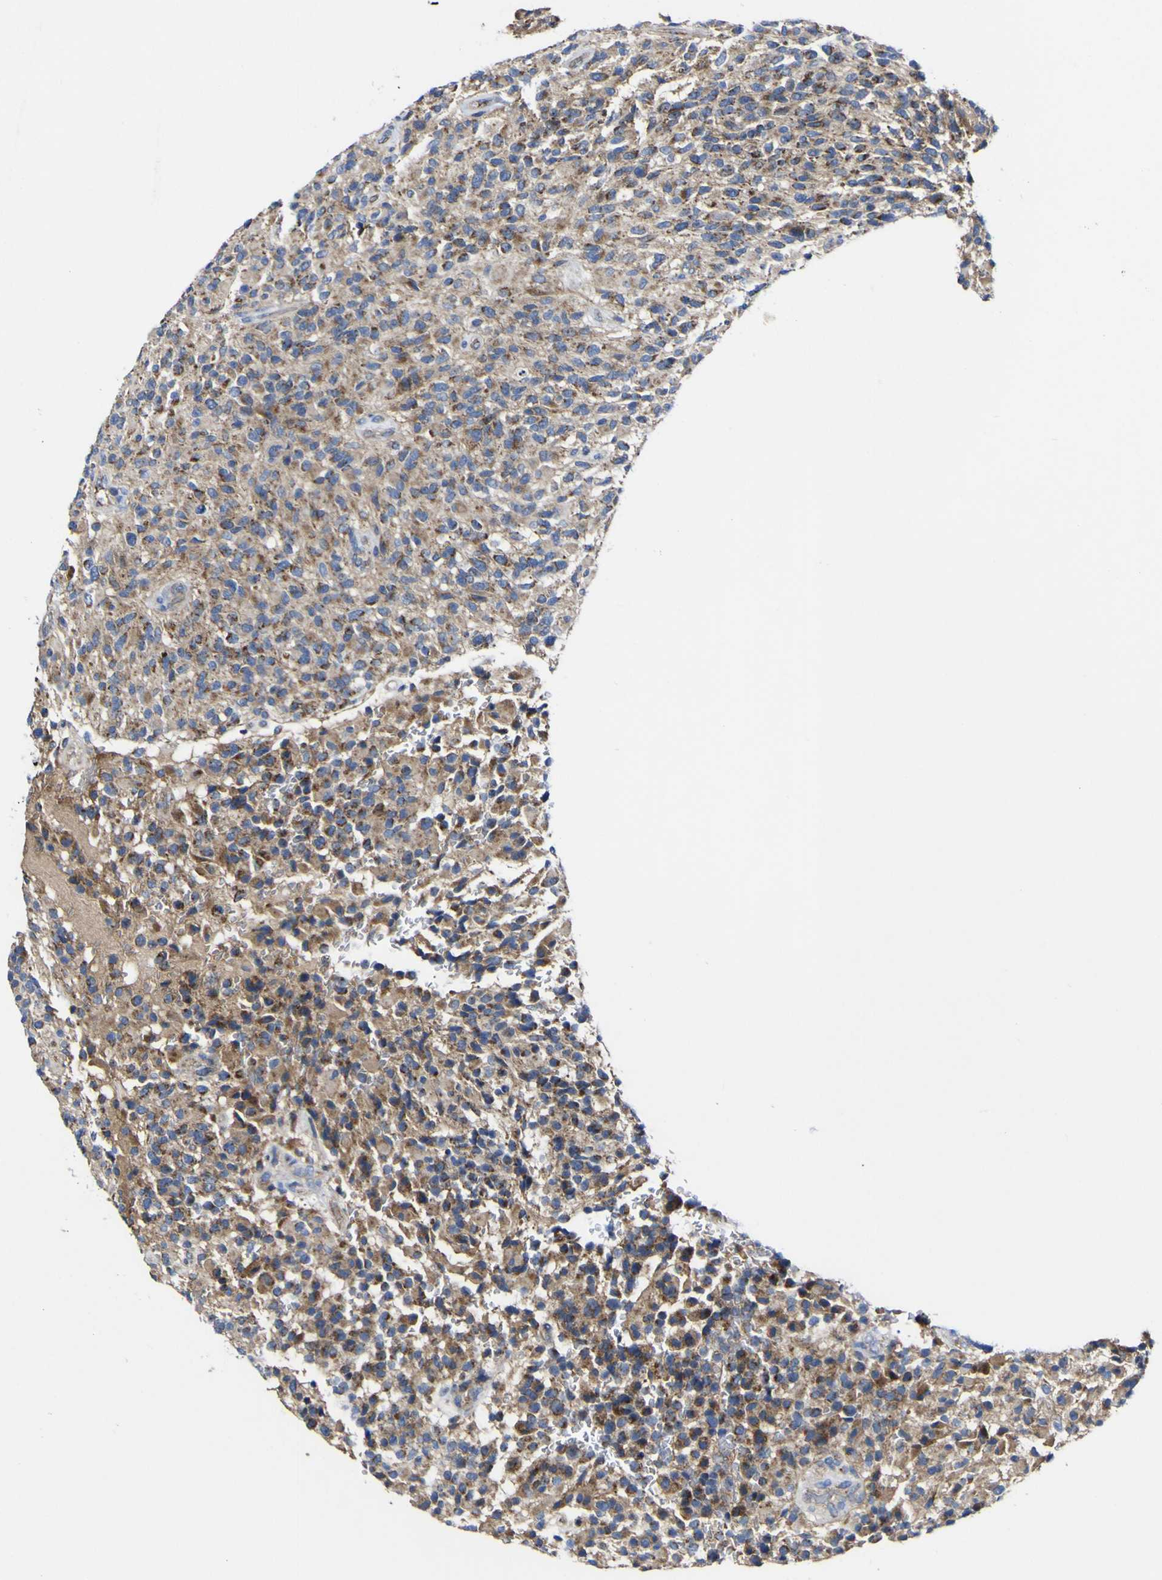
{"staining": {"intensity": "moderate", "quantity": ">75%", "location": "cytoplasmic/membranous"}, "tissue": "glioma", "cell_type": "Tumor cells", "image_type": "cancer", "snomed": [{"axis": "morphology", "description": "Glioma, malignant, High grade"}, {"axis": "topography", "description": "Brain"}], "caption": "The image shows a brown stain indicating the presence of a protein in the cytoplasmic/membranous of tumor cells in malignant glioma (high-grade).", "gene": "CCDC90B", "patient": {"sex": "male", "age": 71}}